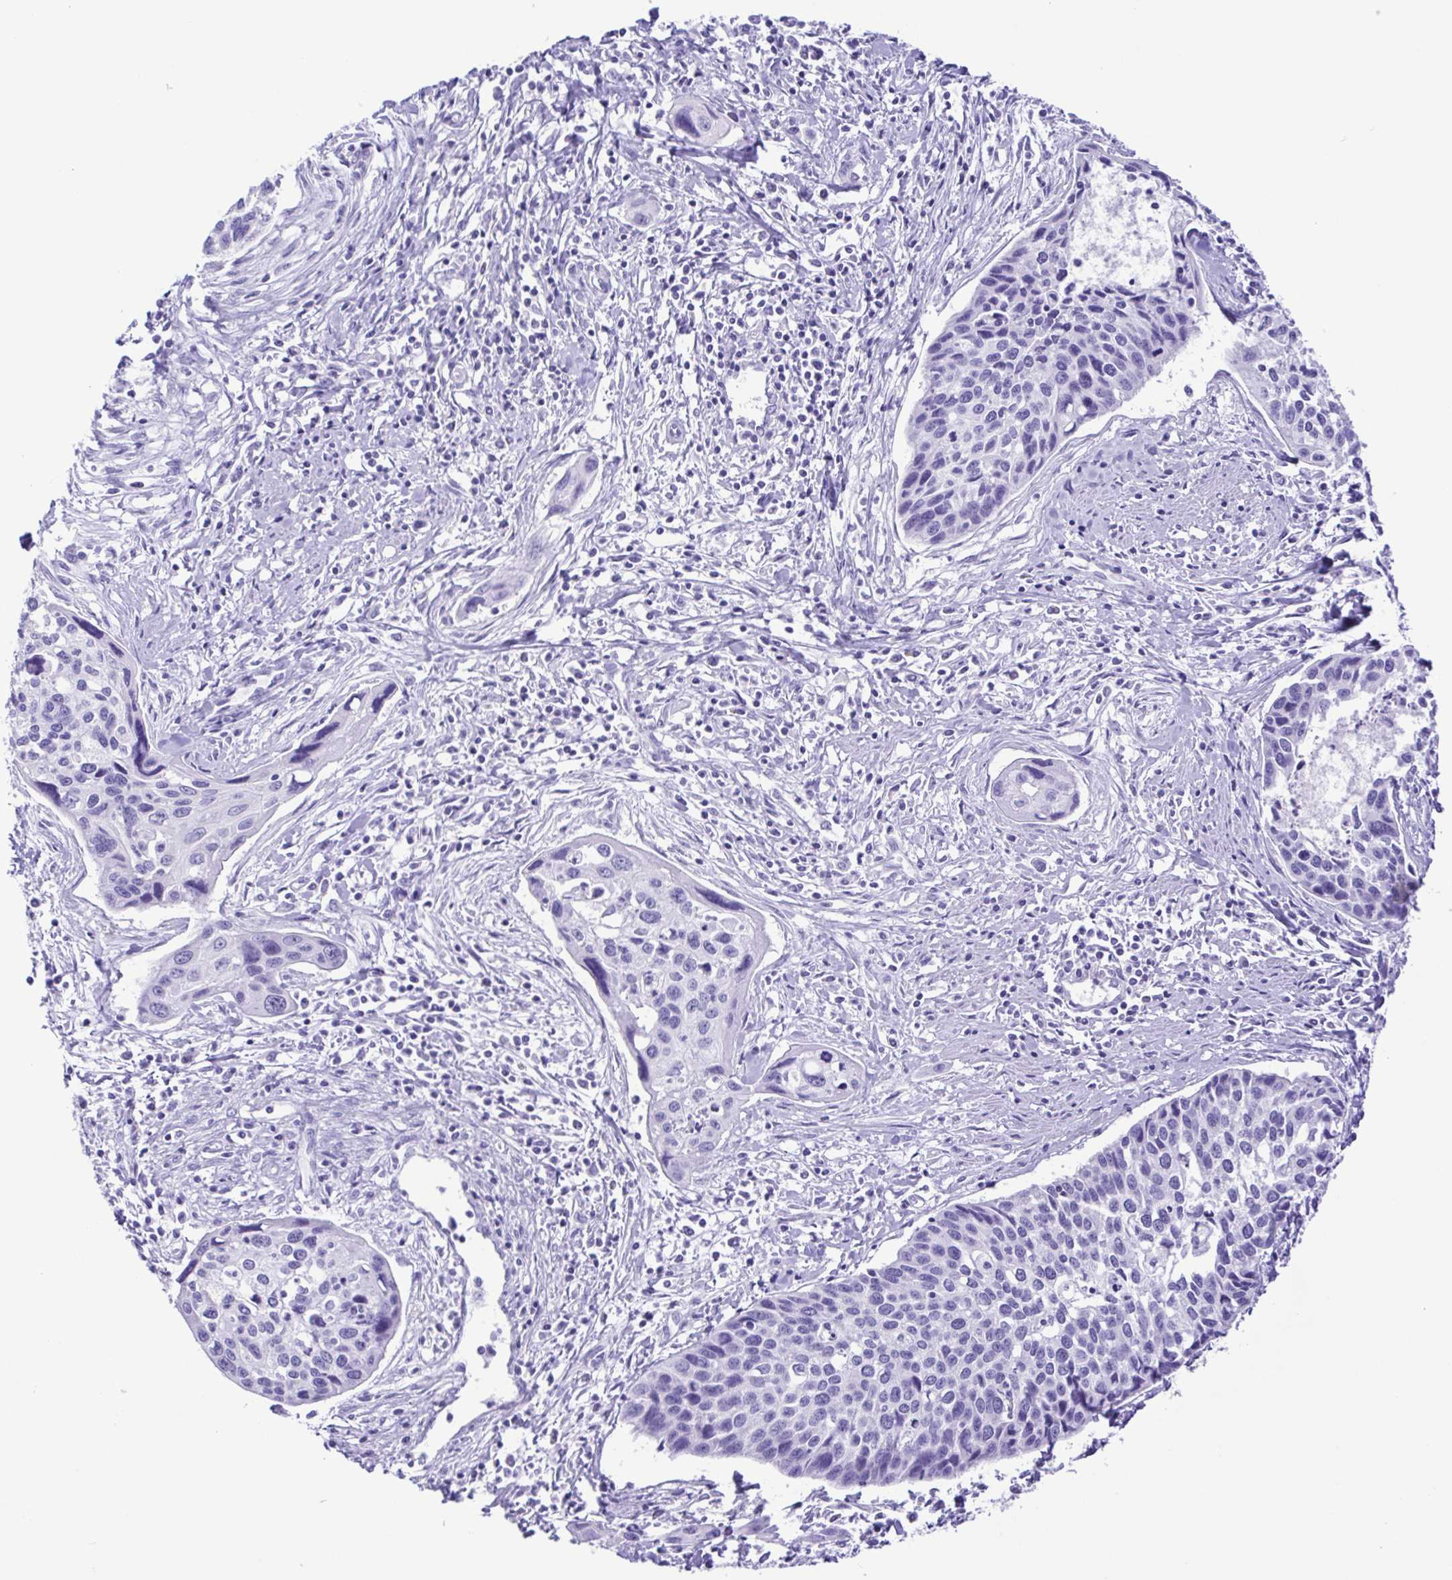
{"staining": {"intensity": "negative", "quantity": "none", "location": "none"}, "tissue": "cervical cancer", "cell_type": "Tumor cells", "image_type": "cancer", "snomed": [{"axis": "morphology", "description": "Squamous cell carcinoma, NOS"}, {"axis": "topography", "description": "Cervix"}], "caption": "A photomicrograph of human cervical cancer is negative for staining in tumor cells.", "gene": "CASP14", "patient": {"sex": "female", "age": 31}}